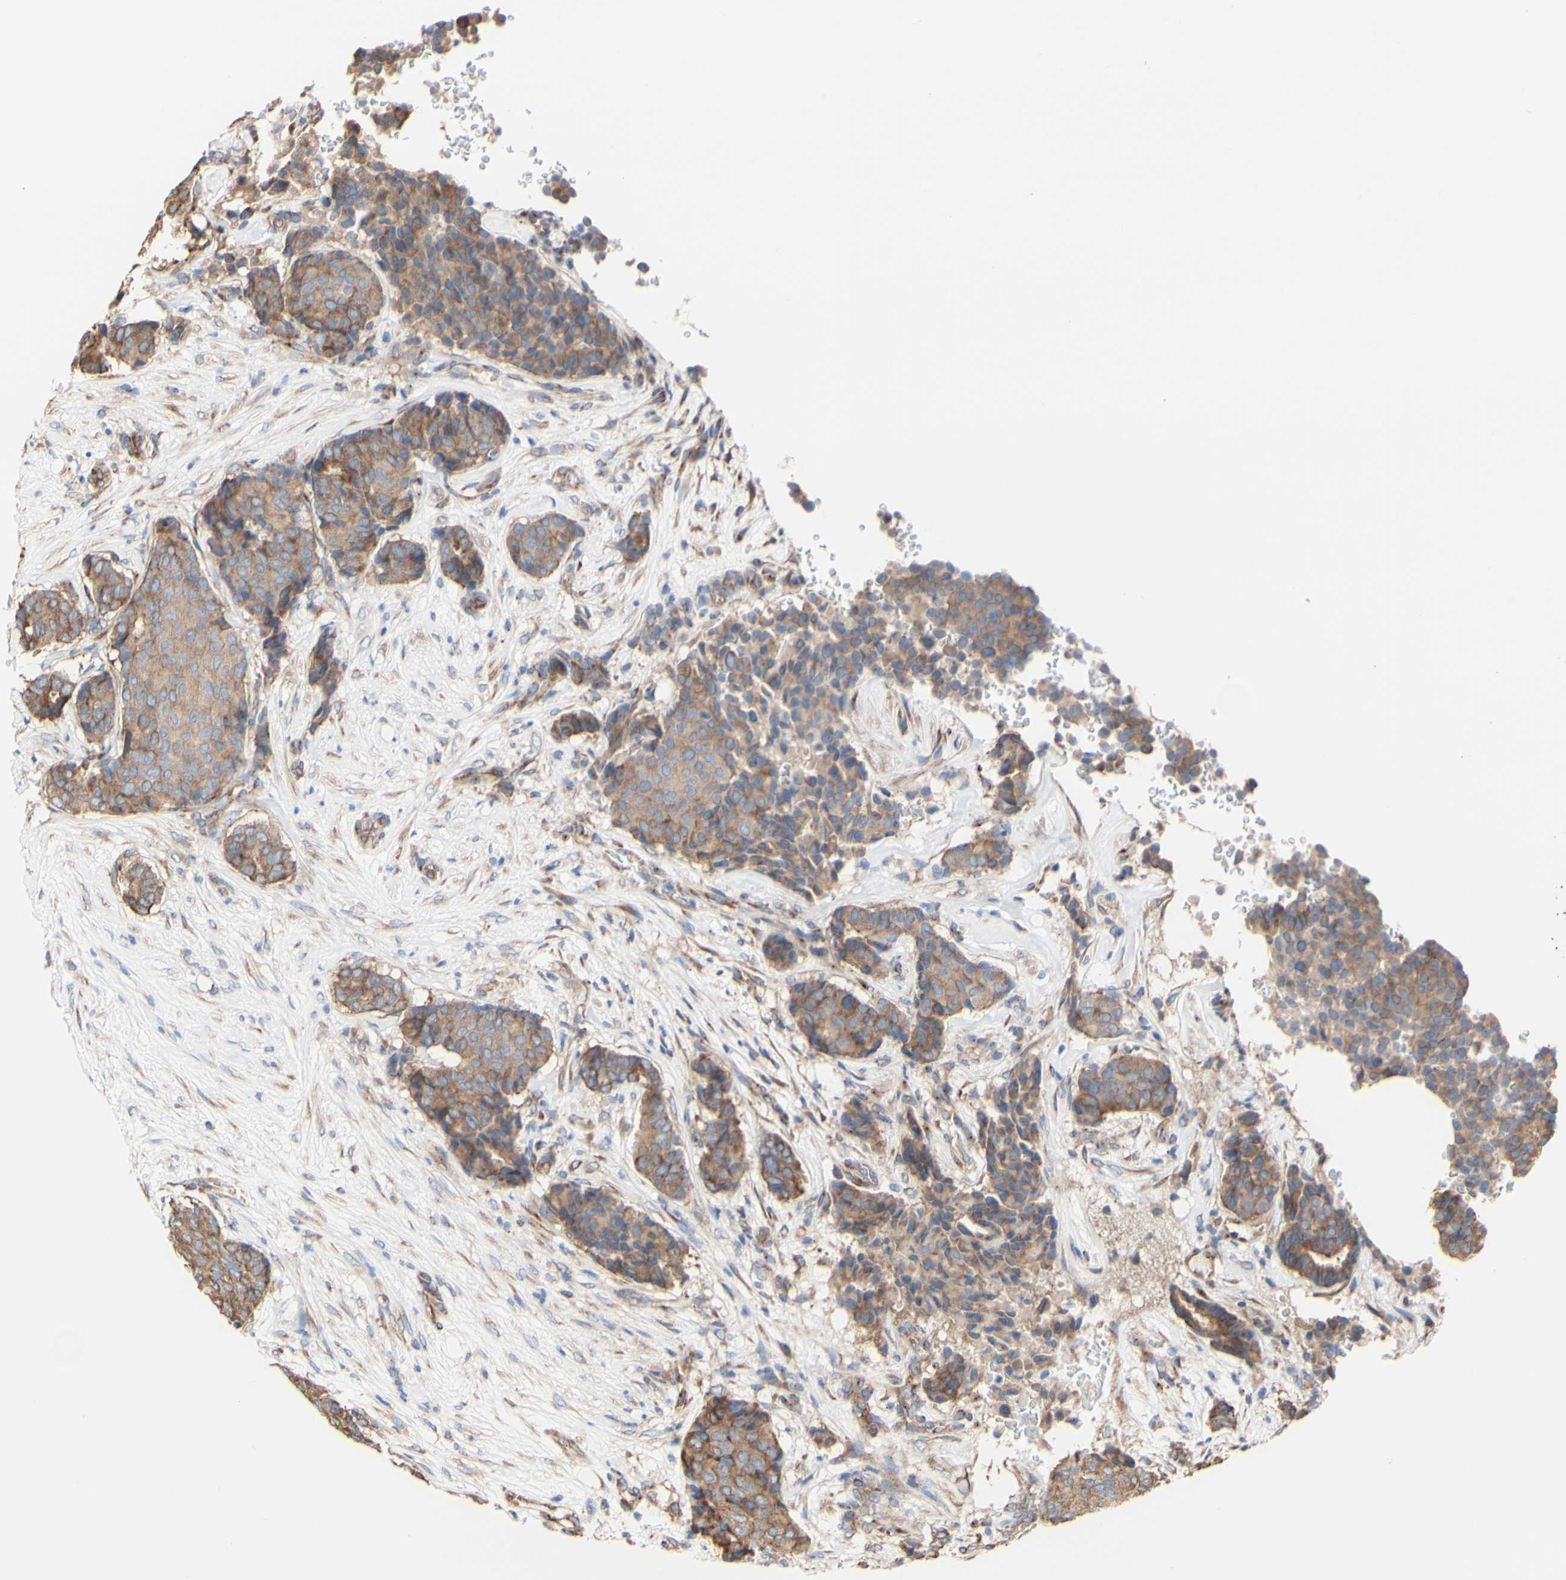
{"staining": {"intensity": "moderate", "quantity": ">75%", "location": "cytoplasmic/membranous"}, "tissue": "breast cancer", "cell_type": "Tumor cells", "image_type": "cancer", "snomed": [{"axis": "morphology", "description": "Duct carcinoma"}, {"axis": "topography", "description": "Breast"}], "caption": "Breast intraductal carcinoma tissue reveals moderate cytoplasmic/membranous expression in approximately >75% of tumor cells (DAB (3,3'-diaminobenzidine) IHC with brightfield microscopy, high magnification).", "gene": "LRIG3", "patient": {"sex": "female", "age": 75}}